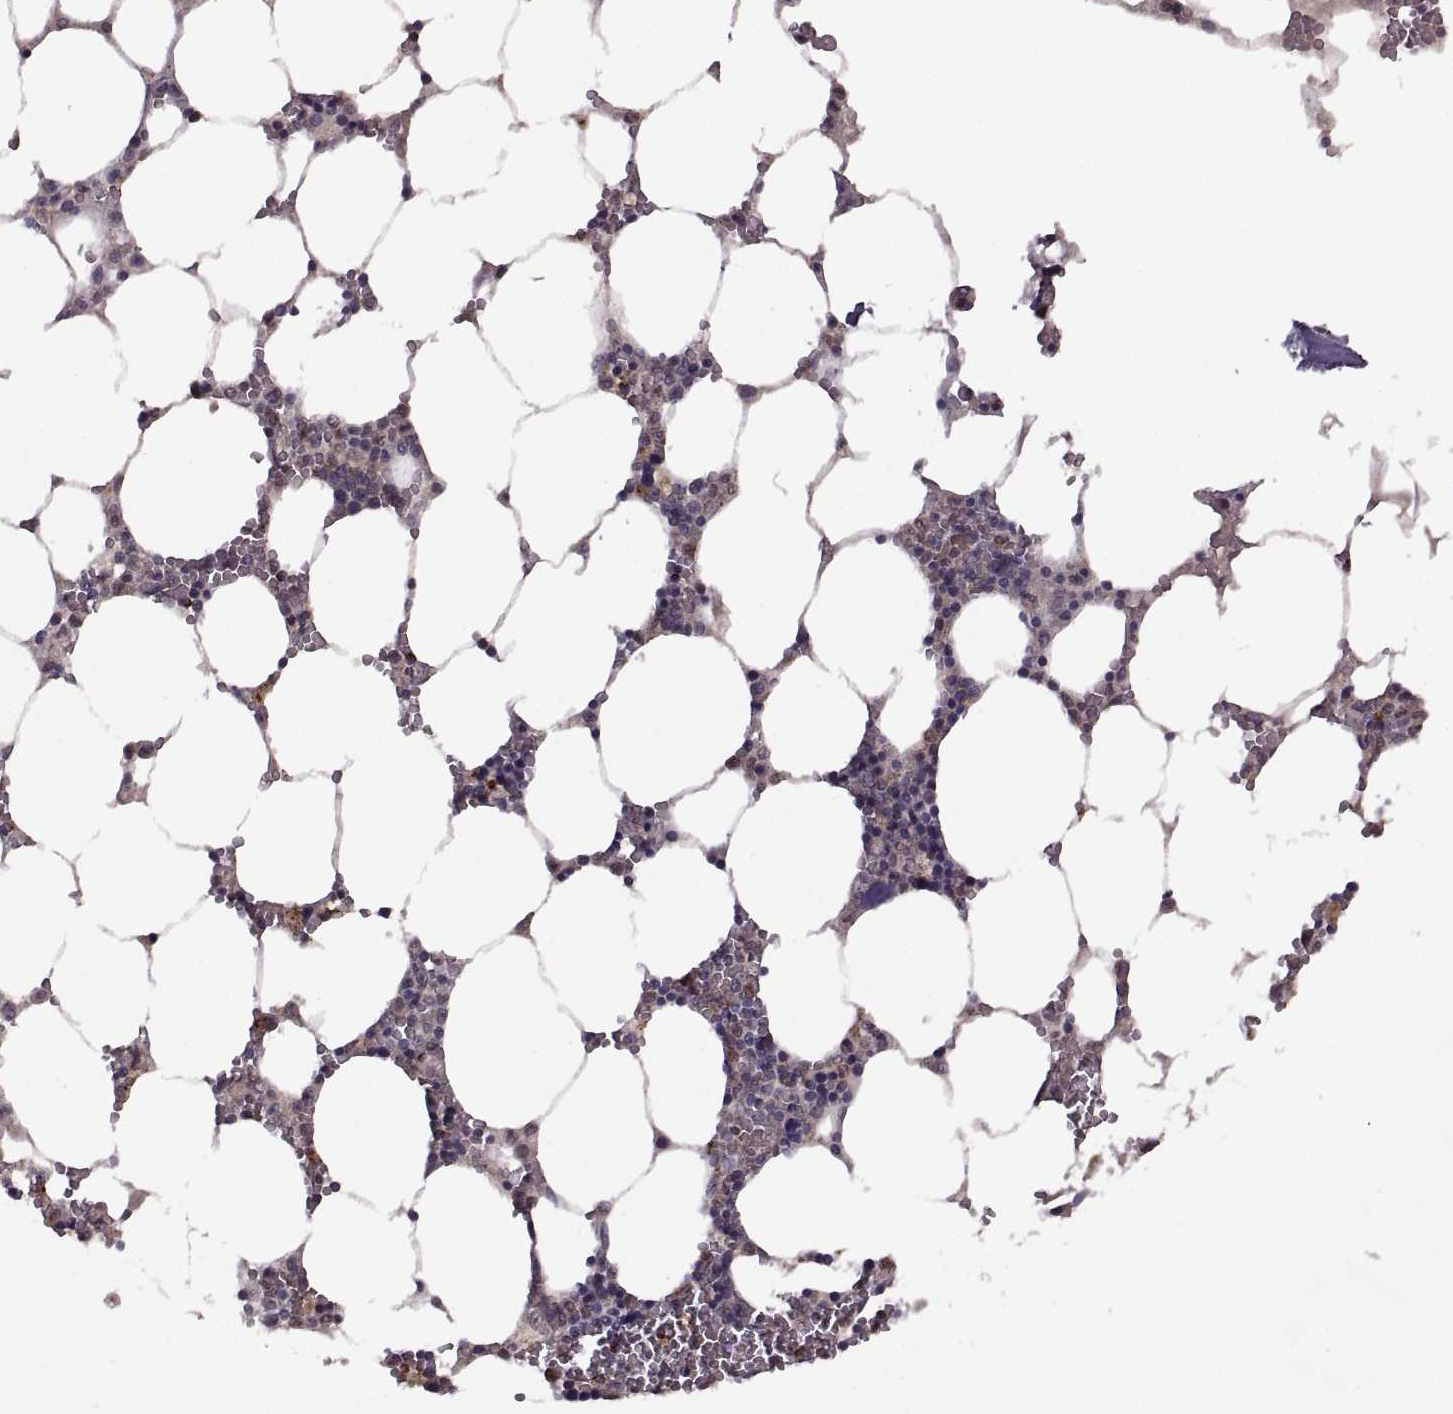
{"staining": {"intensity": "weak", "quantity": "<25%", "location": "cytoplasmic/membranous"}, "tissue": "bone marrow", "cell_type": "Hematopoietic cells", "image_type": "normal", "snomed": [{"axis": "morphology", "description": "Normal tissue, NOS"}, {"axis": "topography", "description": "Bone marrow"}], "caption": "IHC of normal human bone marrow shows no staining in hematopoietic cells.", "gene": "PIERCE1", "patient": {"sex": "female", "age": 64}}